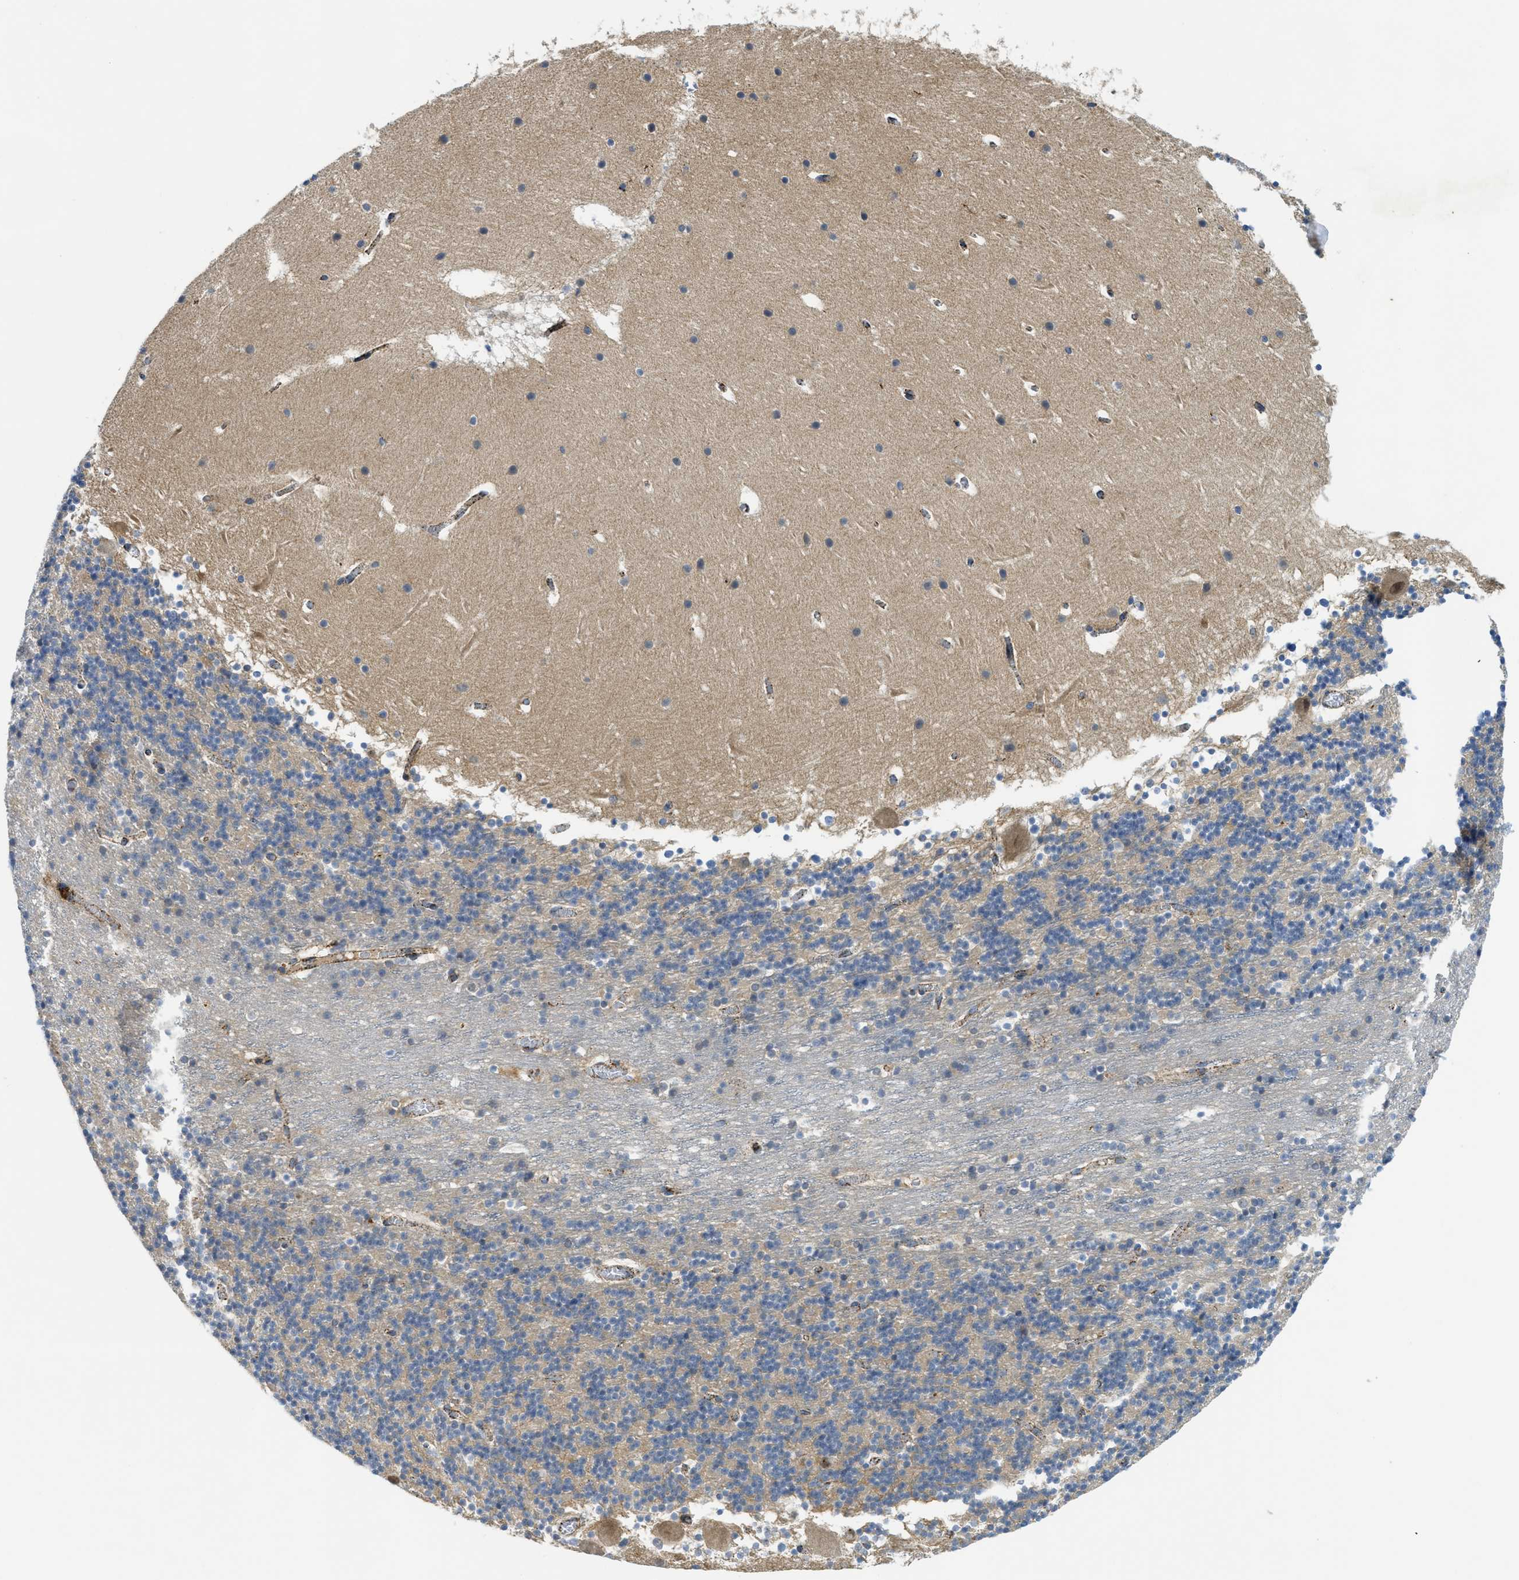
{"staining": {"intensity": "weak", "quantity": "25%-75%", "location": "cytoplasmic/membranous"}, "tissue": "cerebellum", "cell_type": "Cells in granular layer", "image_type": "normal", "snomed": [{"axis": "morphology", "description": "Normal tissue, NOS"}, {"axis": "topography", "description": "Cerebellum"}], "caption": "Protein analysis of normal cerebellum demonstrates weak cytoplasmic/membranous expression in about 25%-75% of cells in granular layer. (DAB (3,3'-diaminobenzidine) IHC with brightfield microscopy, high magnification).", "gene": "SQOR", "patient": {"sex": "male", "age": 45}}